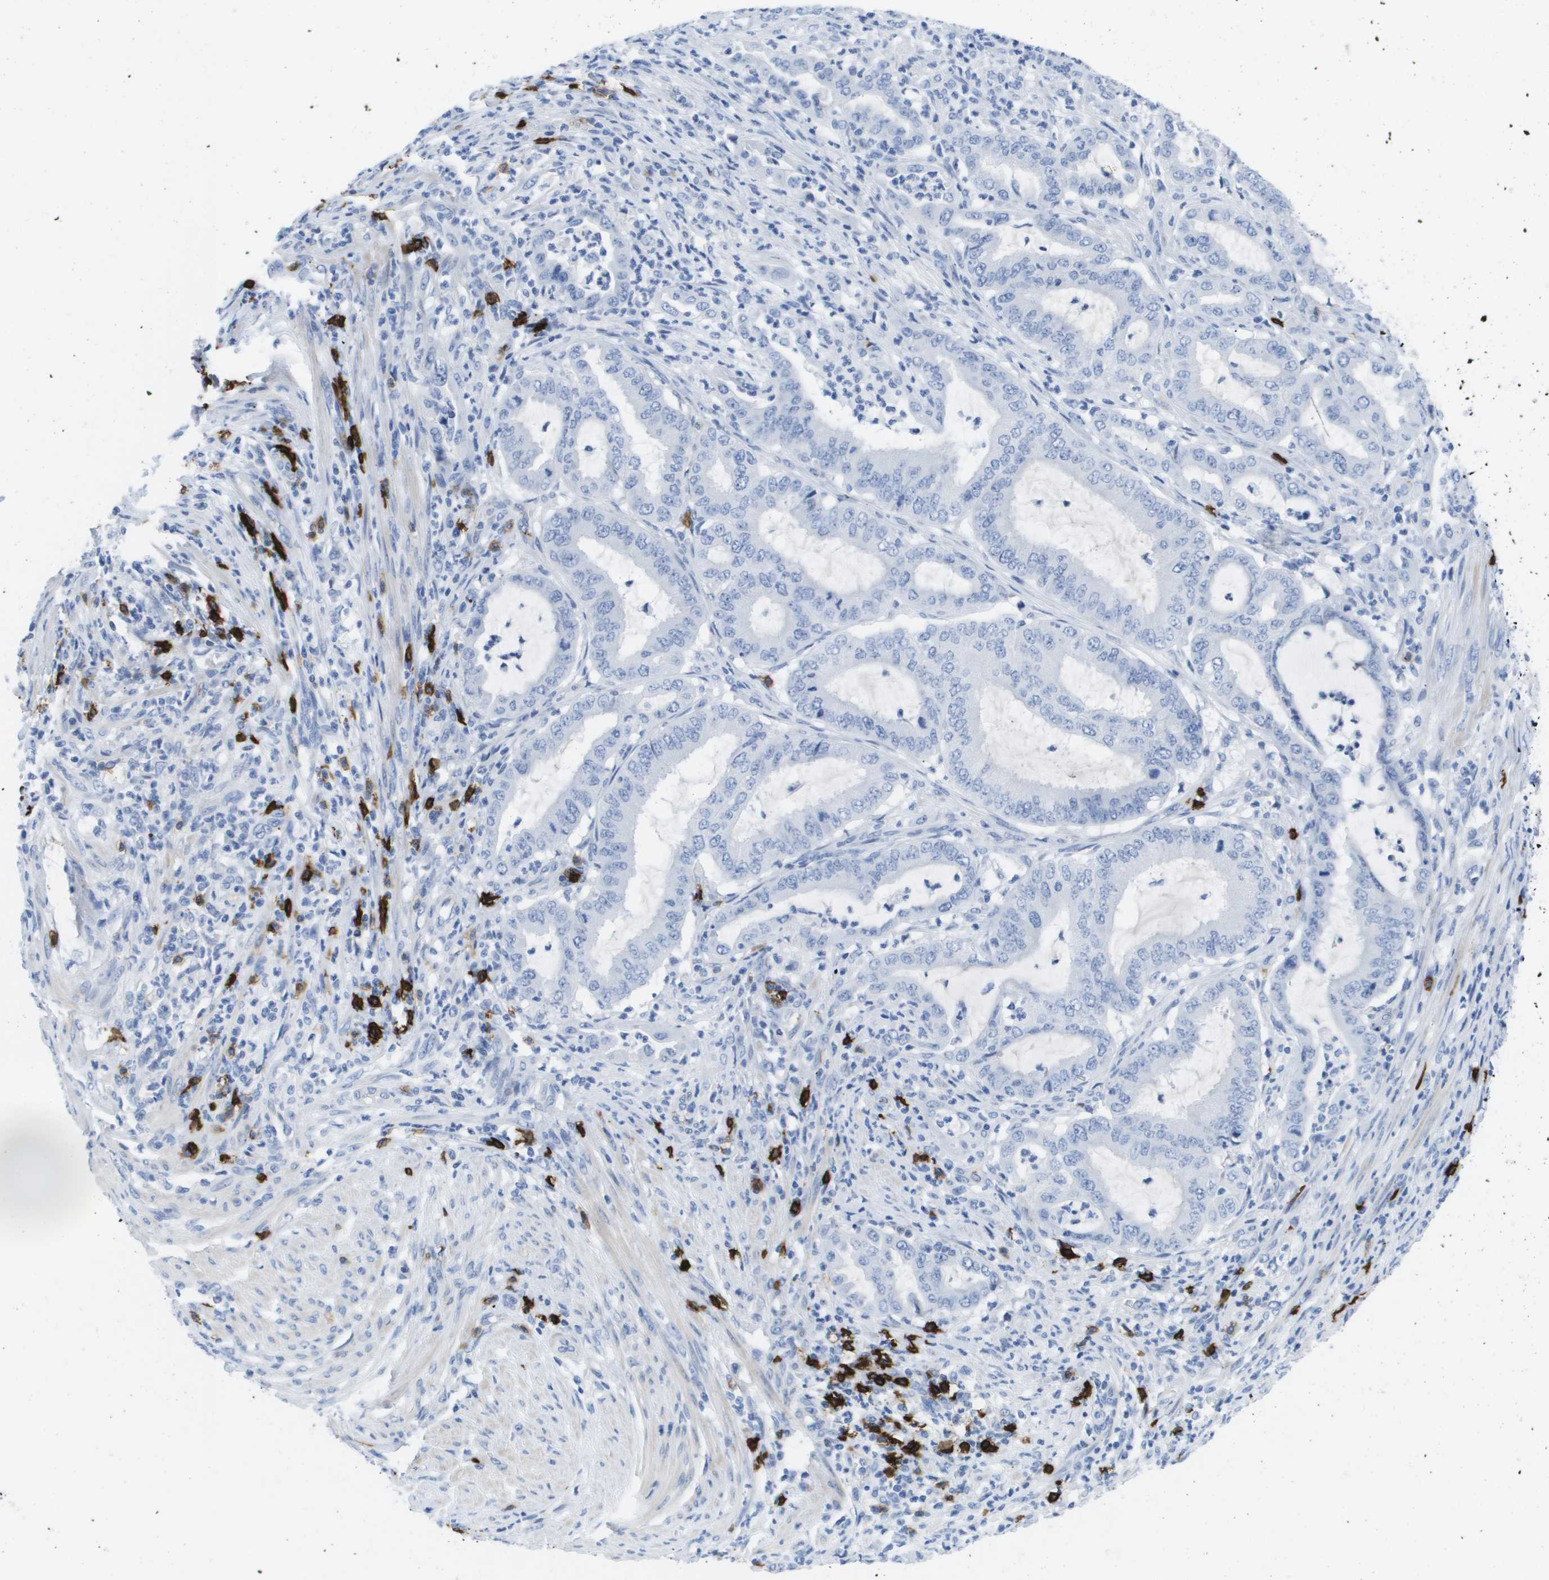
{"staining": {"intensity": "negative", "quantity": "none", "location": "none"}, "tissue": "endometrial cancer", "cell_type": "Tumor cells", "image_type": "cancer", "snomed": [{"axis": "morphology", "description": "Adenocarcinoma, NOS"}, {"axis": "topography", "description": "Endometrium"}], "caption": "Immunohistochemical staining of human endometrial cancer (adenocarcinoma) displays no significant staining in tumor cells.", "gene": "MS4A1", "patient": {"sex": "female", "age": 70}}